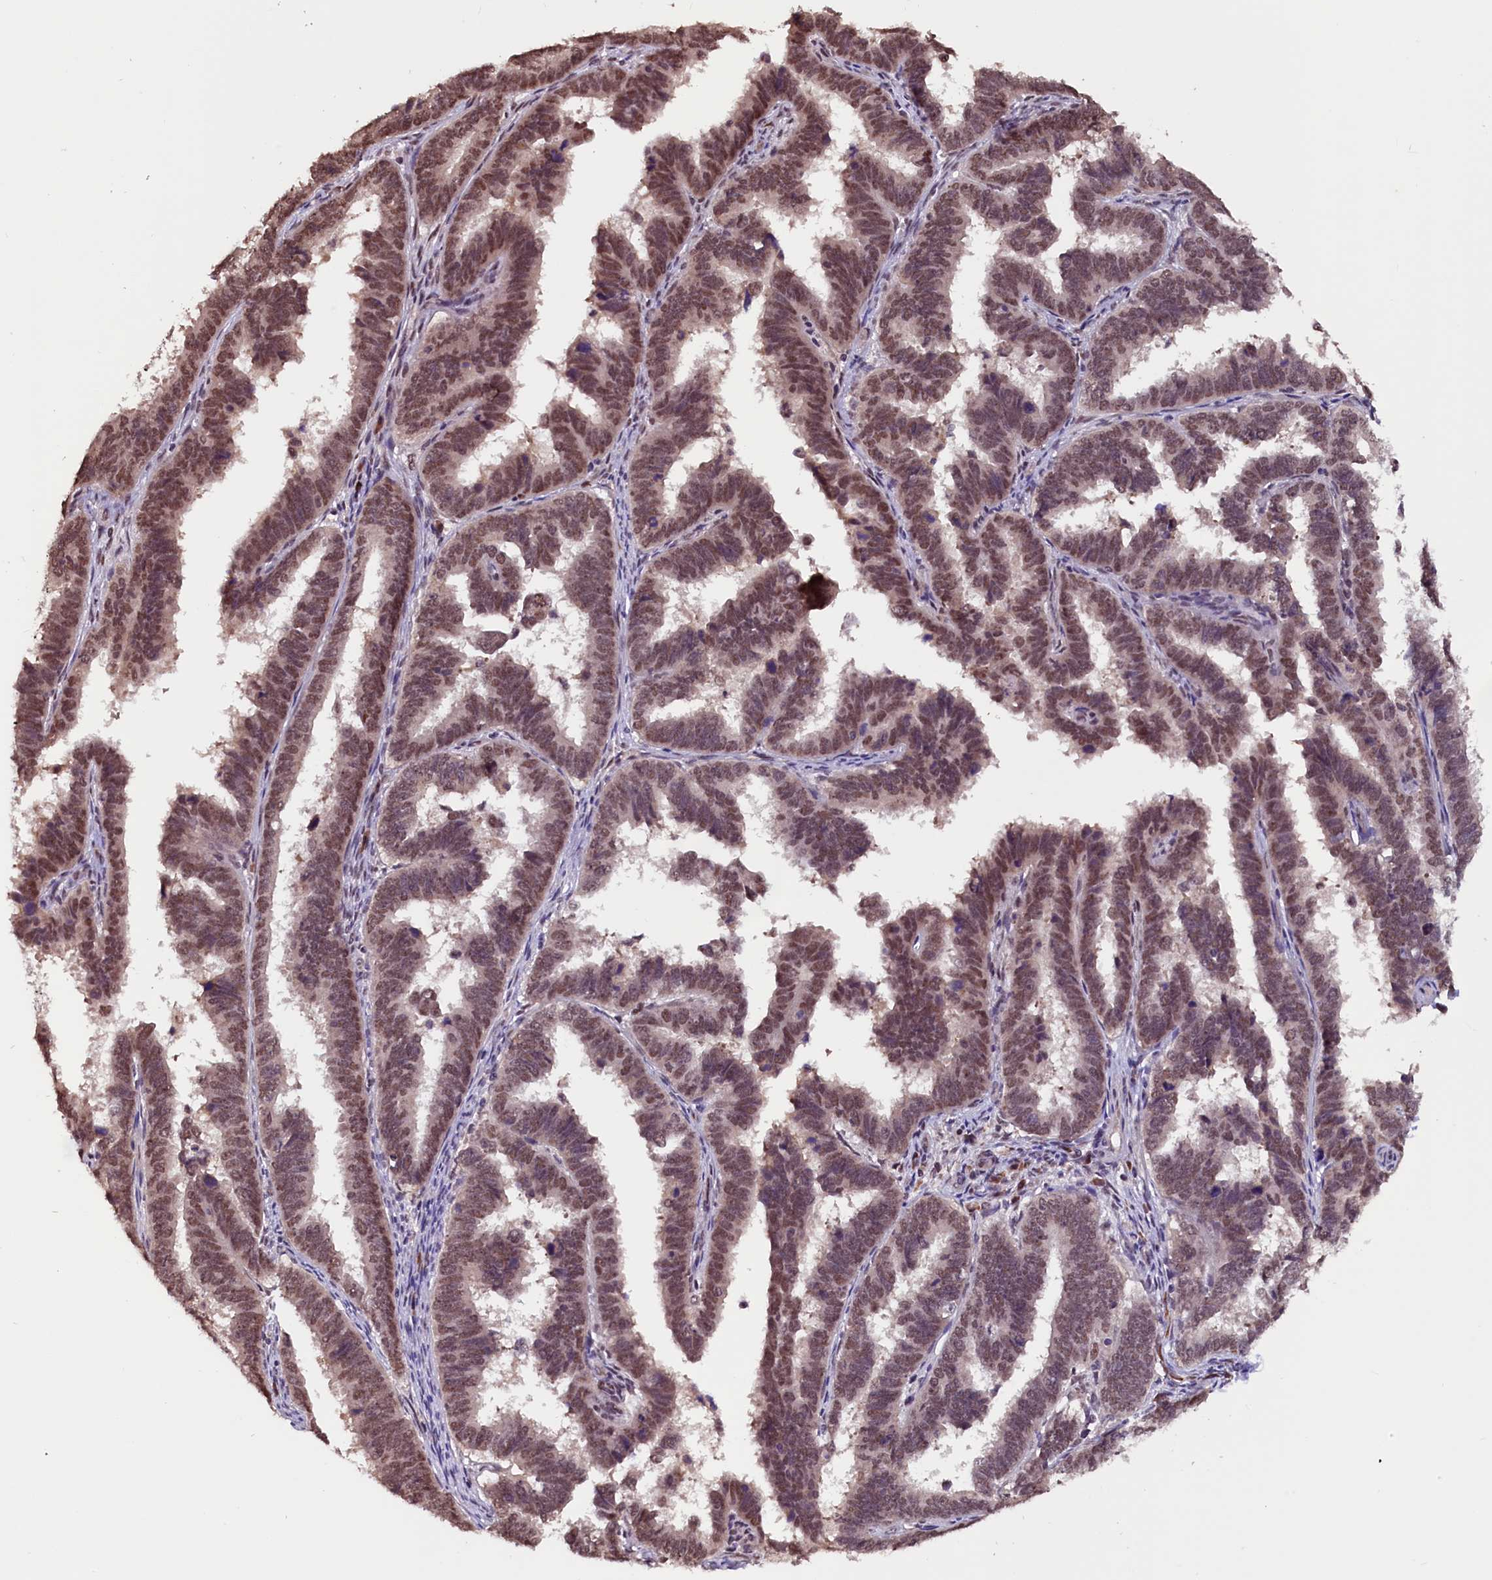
{"staining": {"intensity": "moderate", "quantity": ">75%", "location": "nuclear"}, "tissue": "endometrial cancer", "cell_type": "Tumor cells", "image_type": "cancer", "snomed": [{"axis": "morphology", "description": "Adenocarcinoma, NOS"}, {"axis": "topography", "description": "Endometrium"}], "caption": "Immunohistochemical staining of human endometrial cancer (adenocarcinoma) demonstrates medium levels of moderate nuclear positivity in approximately >75% of tumor cells.", "gene": "RNMT", "patient": {"sex": "female", "age": 75}}